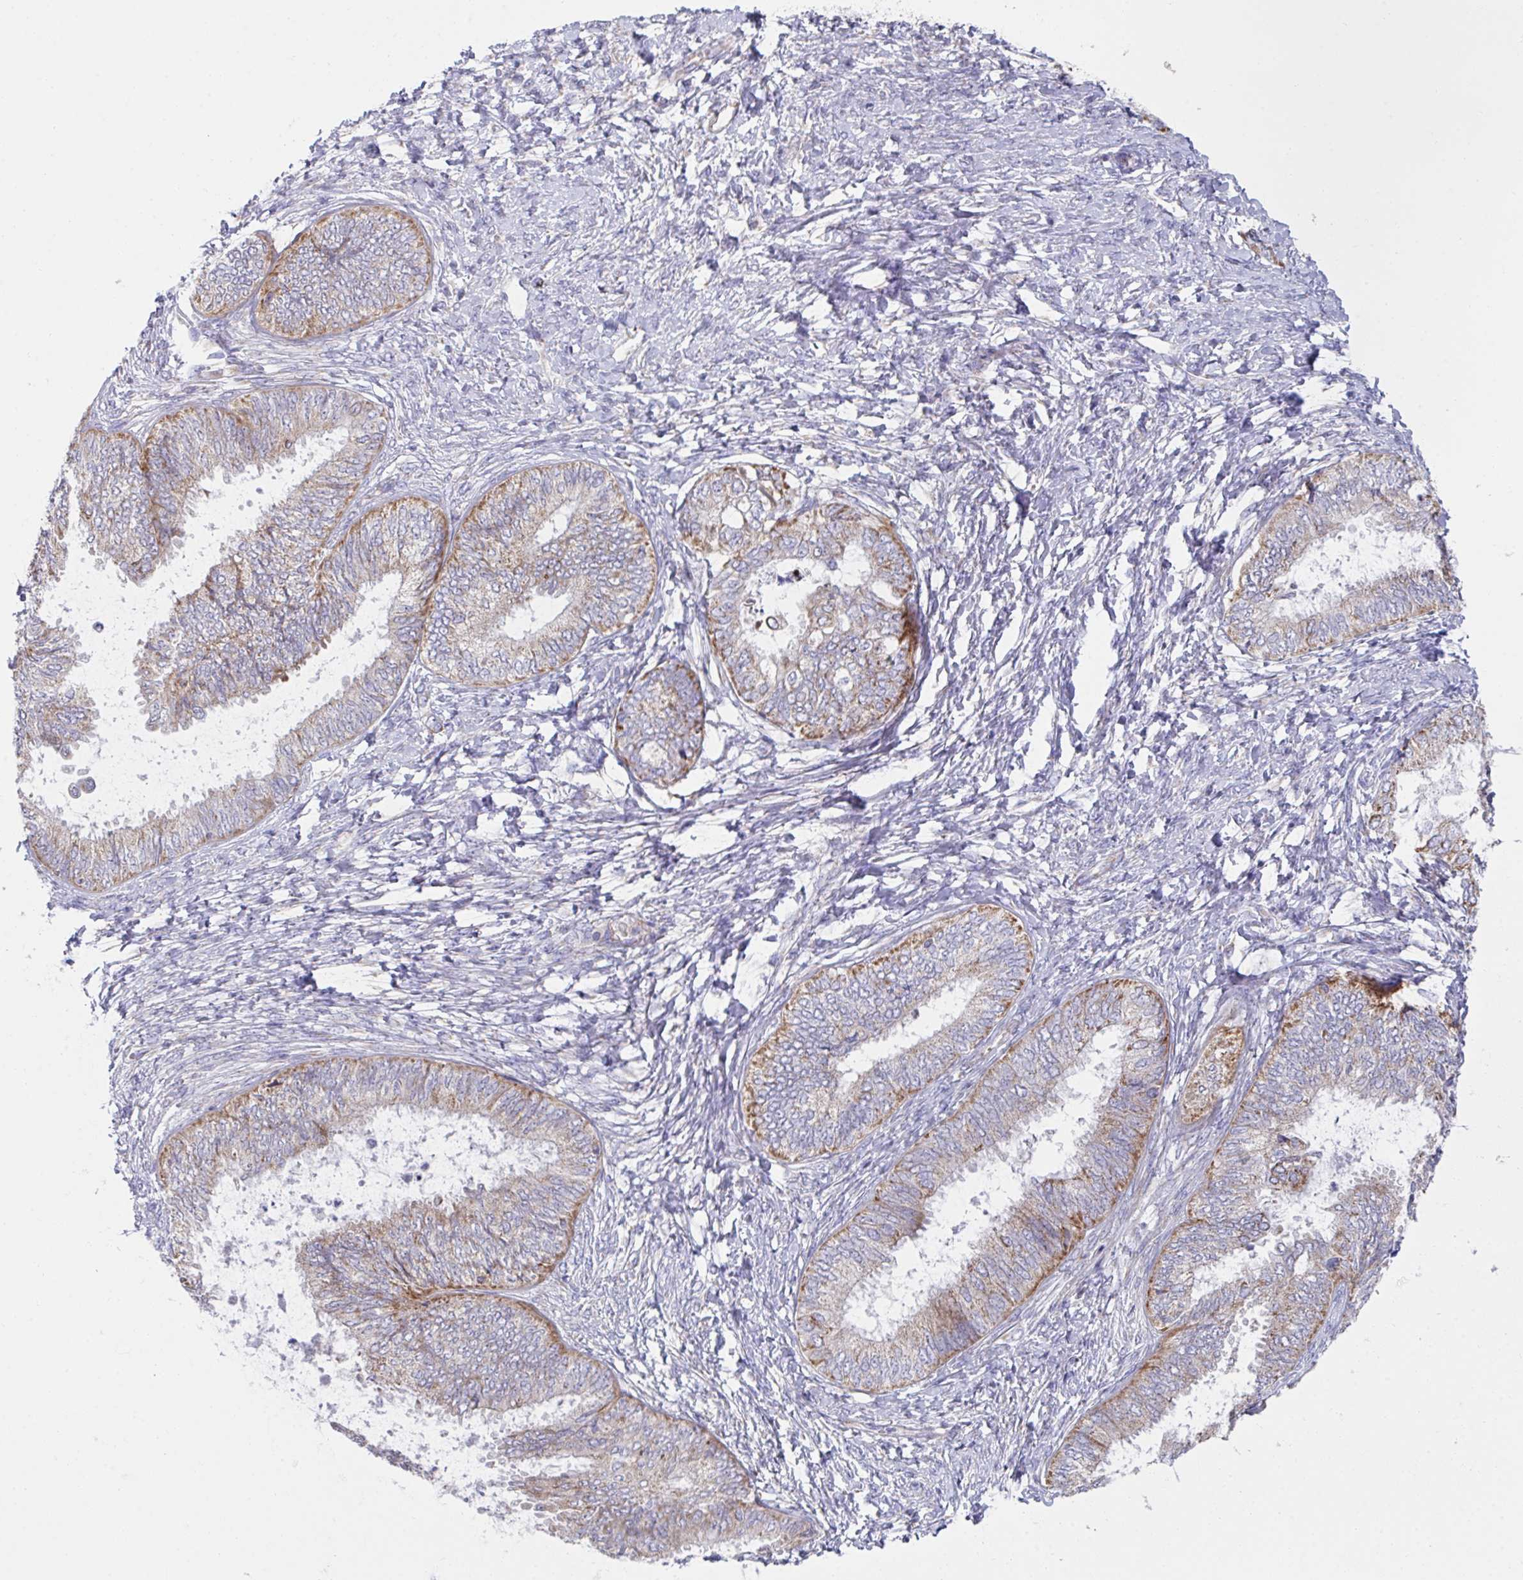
{"staining": {"intensity": "moderate", "quantity": "25%-75%", "location": "cytoplasmic/membranous"}, "tissue": "ovarian cancer", "cell_type": "Tumor cells", "image_type": "cancer", "snomed": [{"axis": "morphology", "description": "Carcinoma, endometroid"}, {"axis": "topography", "description": "Ovary"}], "caption": "Tumor cells show moderate cytoplasmic/membranous expression in approximately 25%-75% of cells in ovarian endometroid carcinoma.", "gene": "NDUFA7", "patient": {"sex": "female", "age": 70}}